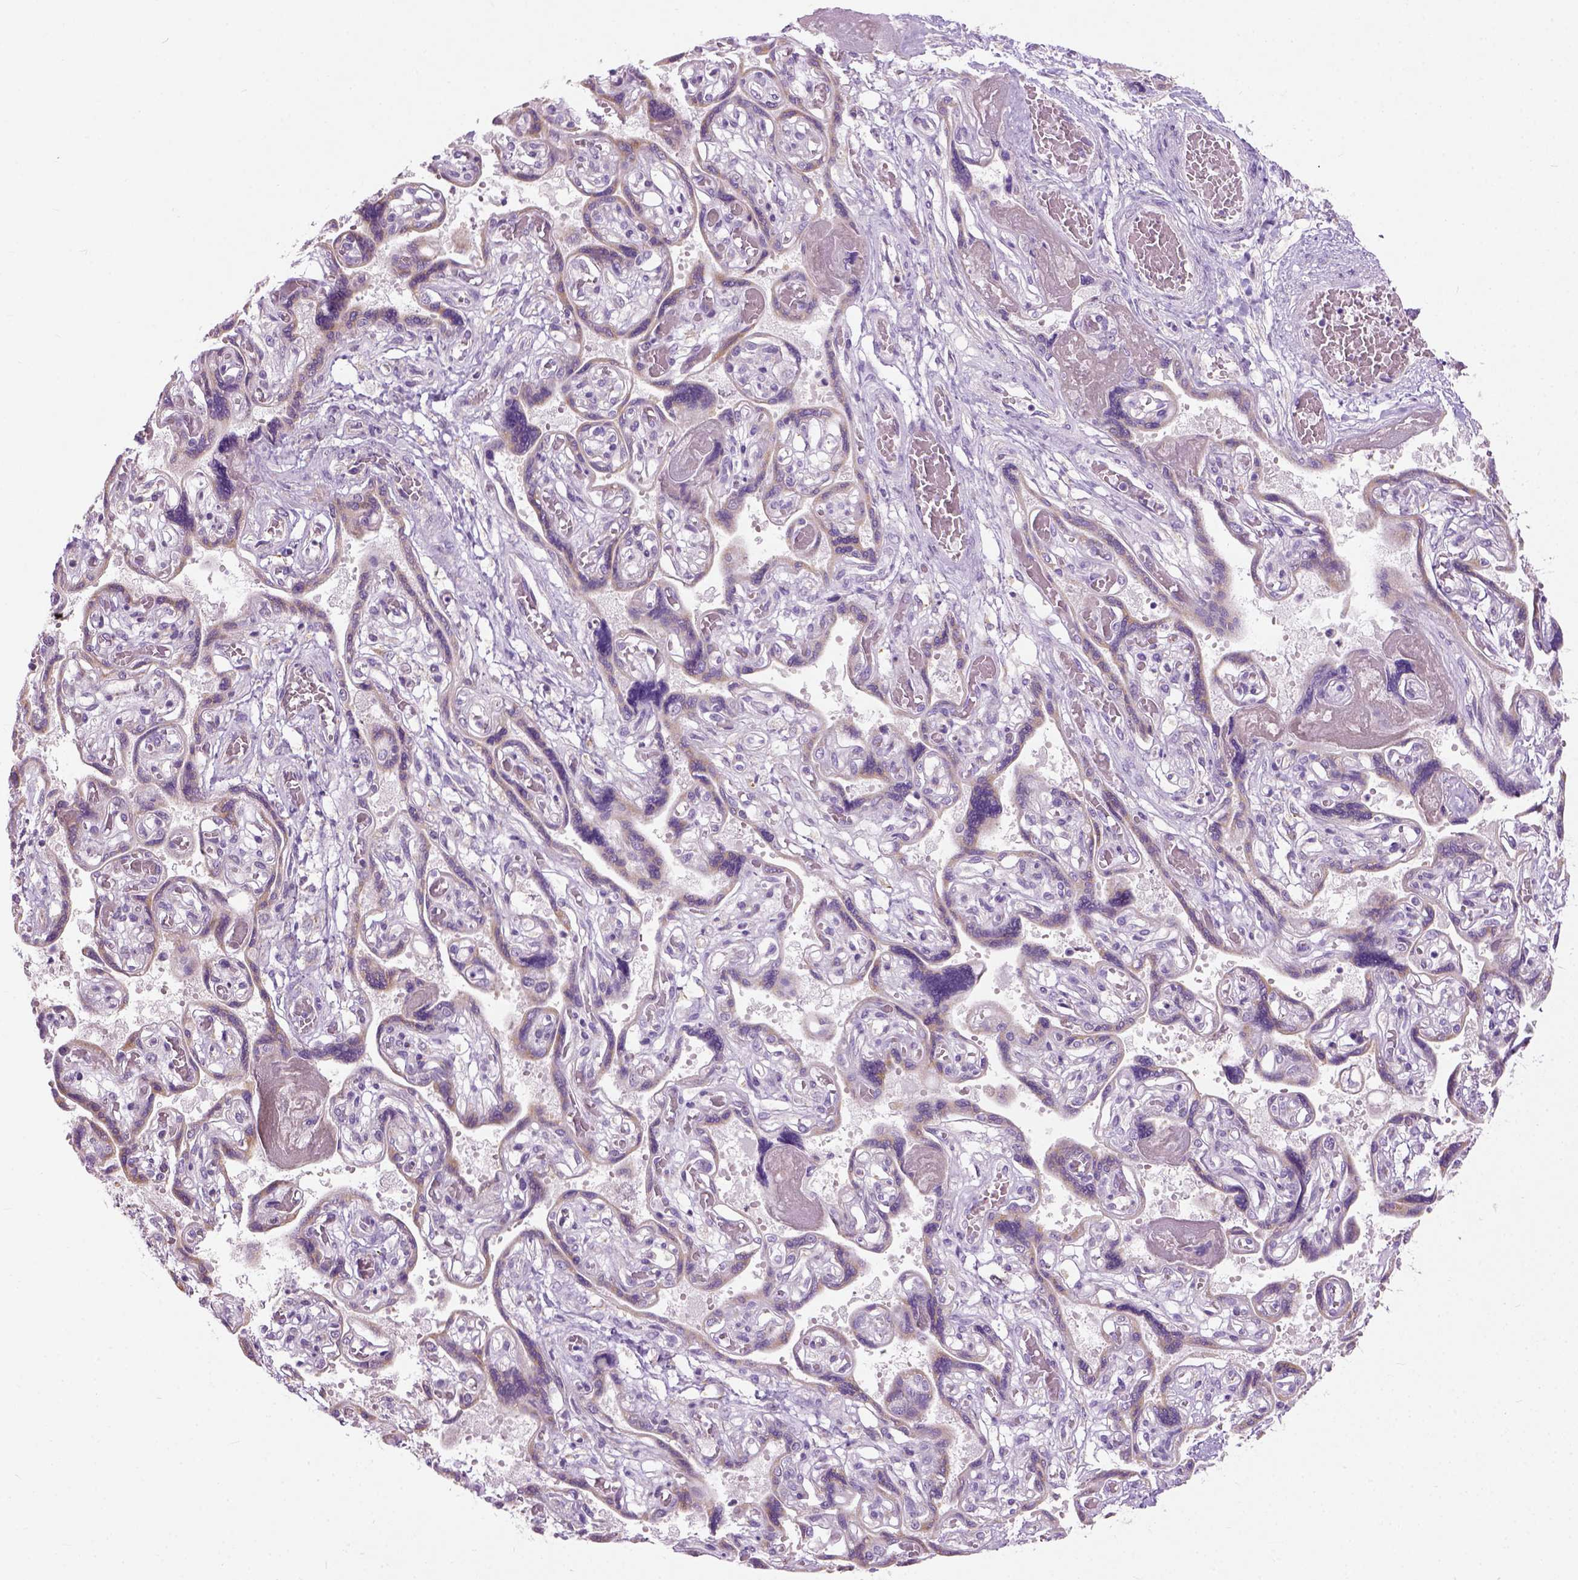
{"staining": {"intensity": "negative", "quantity": "none", "location": "none"}, "tissue": "placenta", "cell_type": "Decidual cells", "image_type": "normal", "snomed": [{"axis": "morphology", "description": "Normal tissue, NOS"}, {"axis": "topography", "description": "Placenta"}], "caption": "Immunohistochemistry micrograph of normal placenta: human placenta stained with DAB (3,3'-diaminobenzidine) reveals no significant protein expression in decidual cells. (DAB (3,3'-diaminobenzidine) IHC visualized using brightfield microscopy, high magnification).", "gene": "TRIM72", "patient": {"sex": "female", "age": 32}}